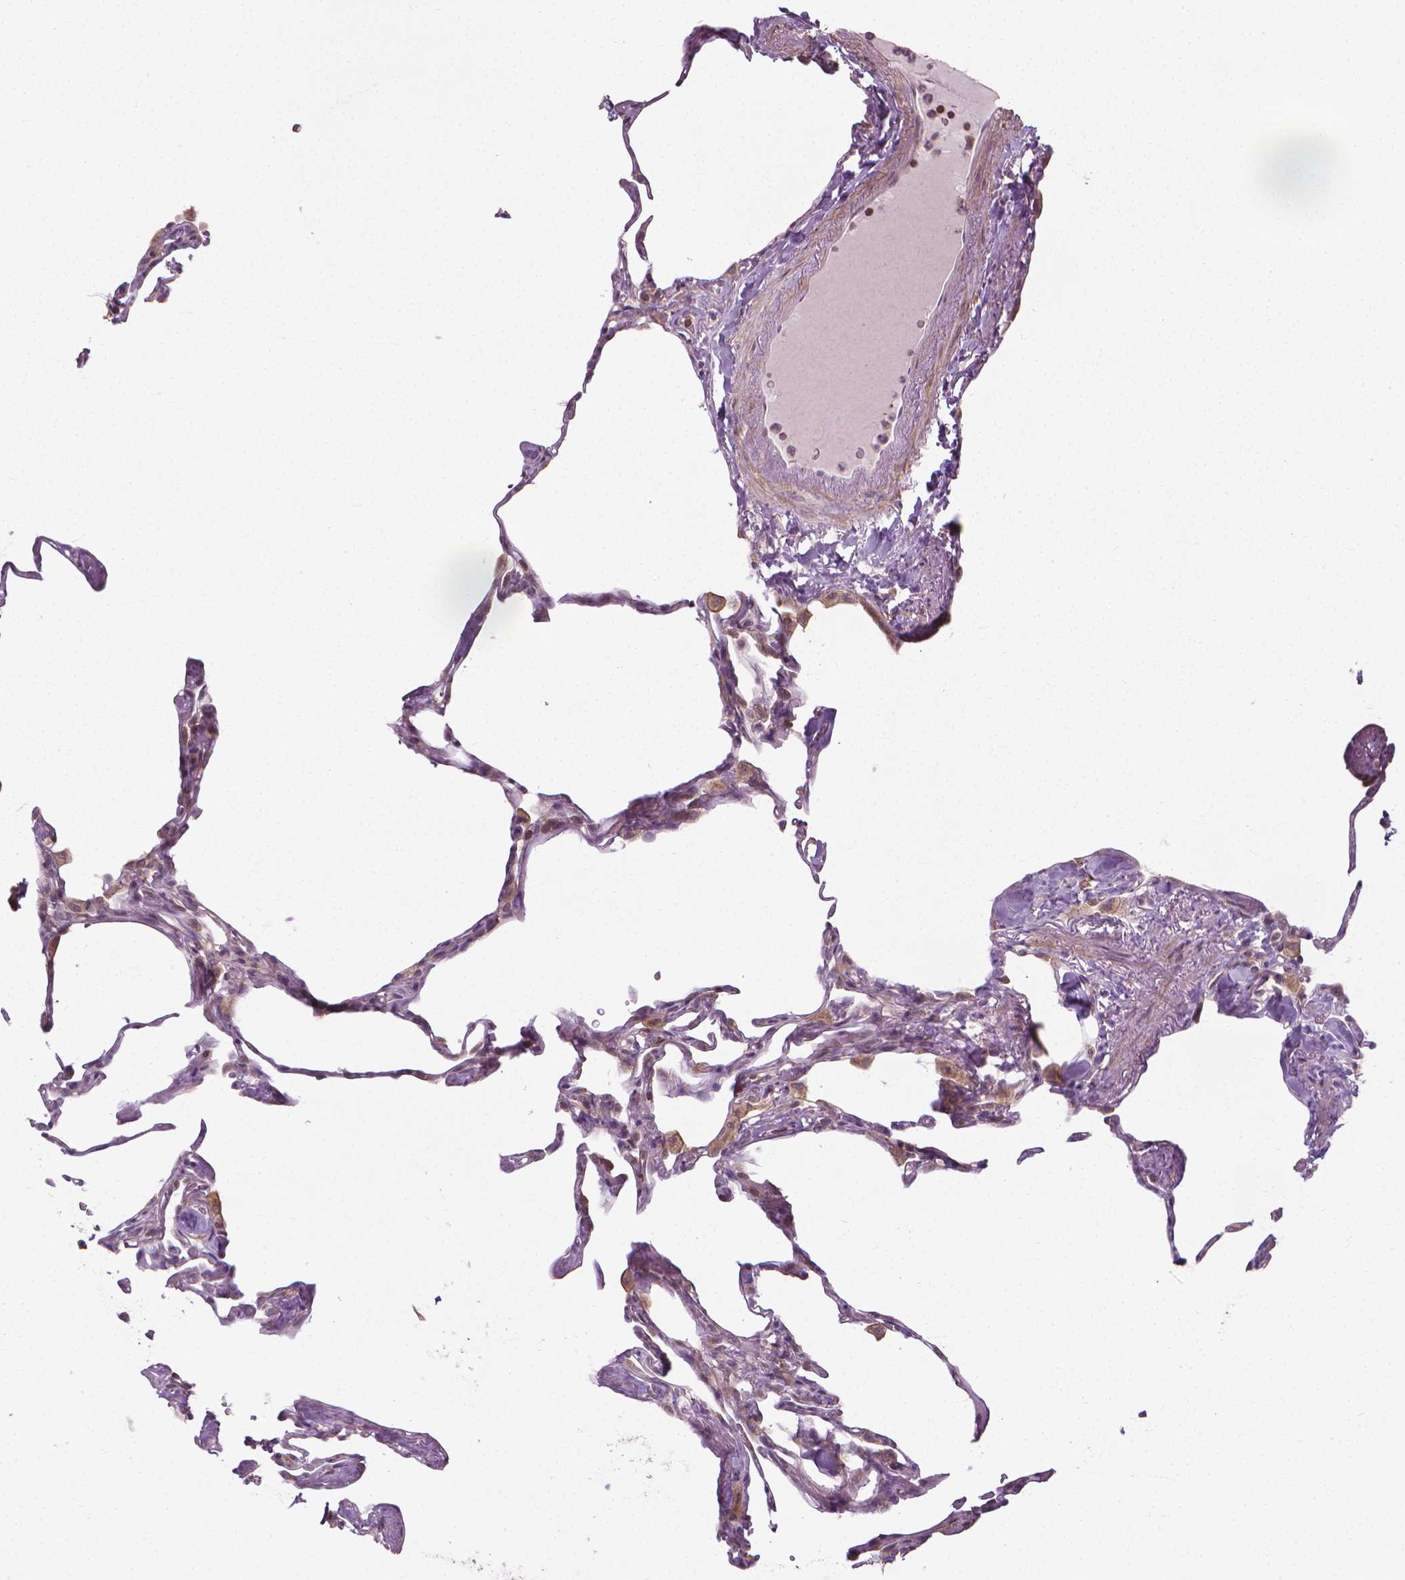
{"staining": {"intensity": "weak", "quantity": "25%-75%", "location": "cytoplasmic/membranous"}, "tissue": "lung", "cell_type": "Alveolar cells", "image_type": "normal", "snomed": [{"axis": "morphology", "description": "Normal tissue, NOS"}, {"axis": "topography", "description": "Lung"}], "caption": "Immunohistochemical staining of normal human lung reveals 25%-75% levels of weak cytoplasmic/membranous protein positivity in about 25%-75% of alveolar cells. Using DAB (3,3'-diaminobenzidine) (brown) and hematoxylin (blue) stains, captured at high magnification using brightfield microscopy.", "gene": "PRAG1", "patient": {"sex": "male", "age": 65}}